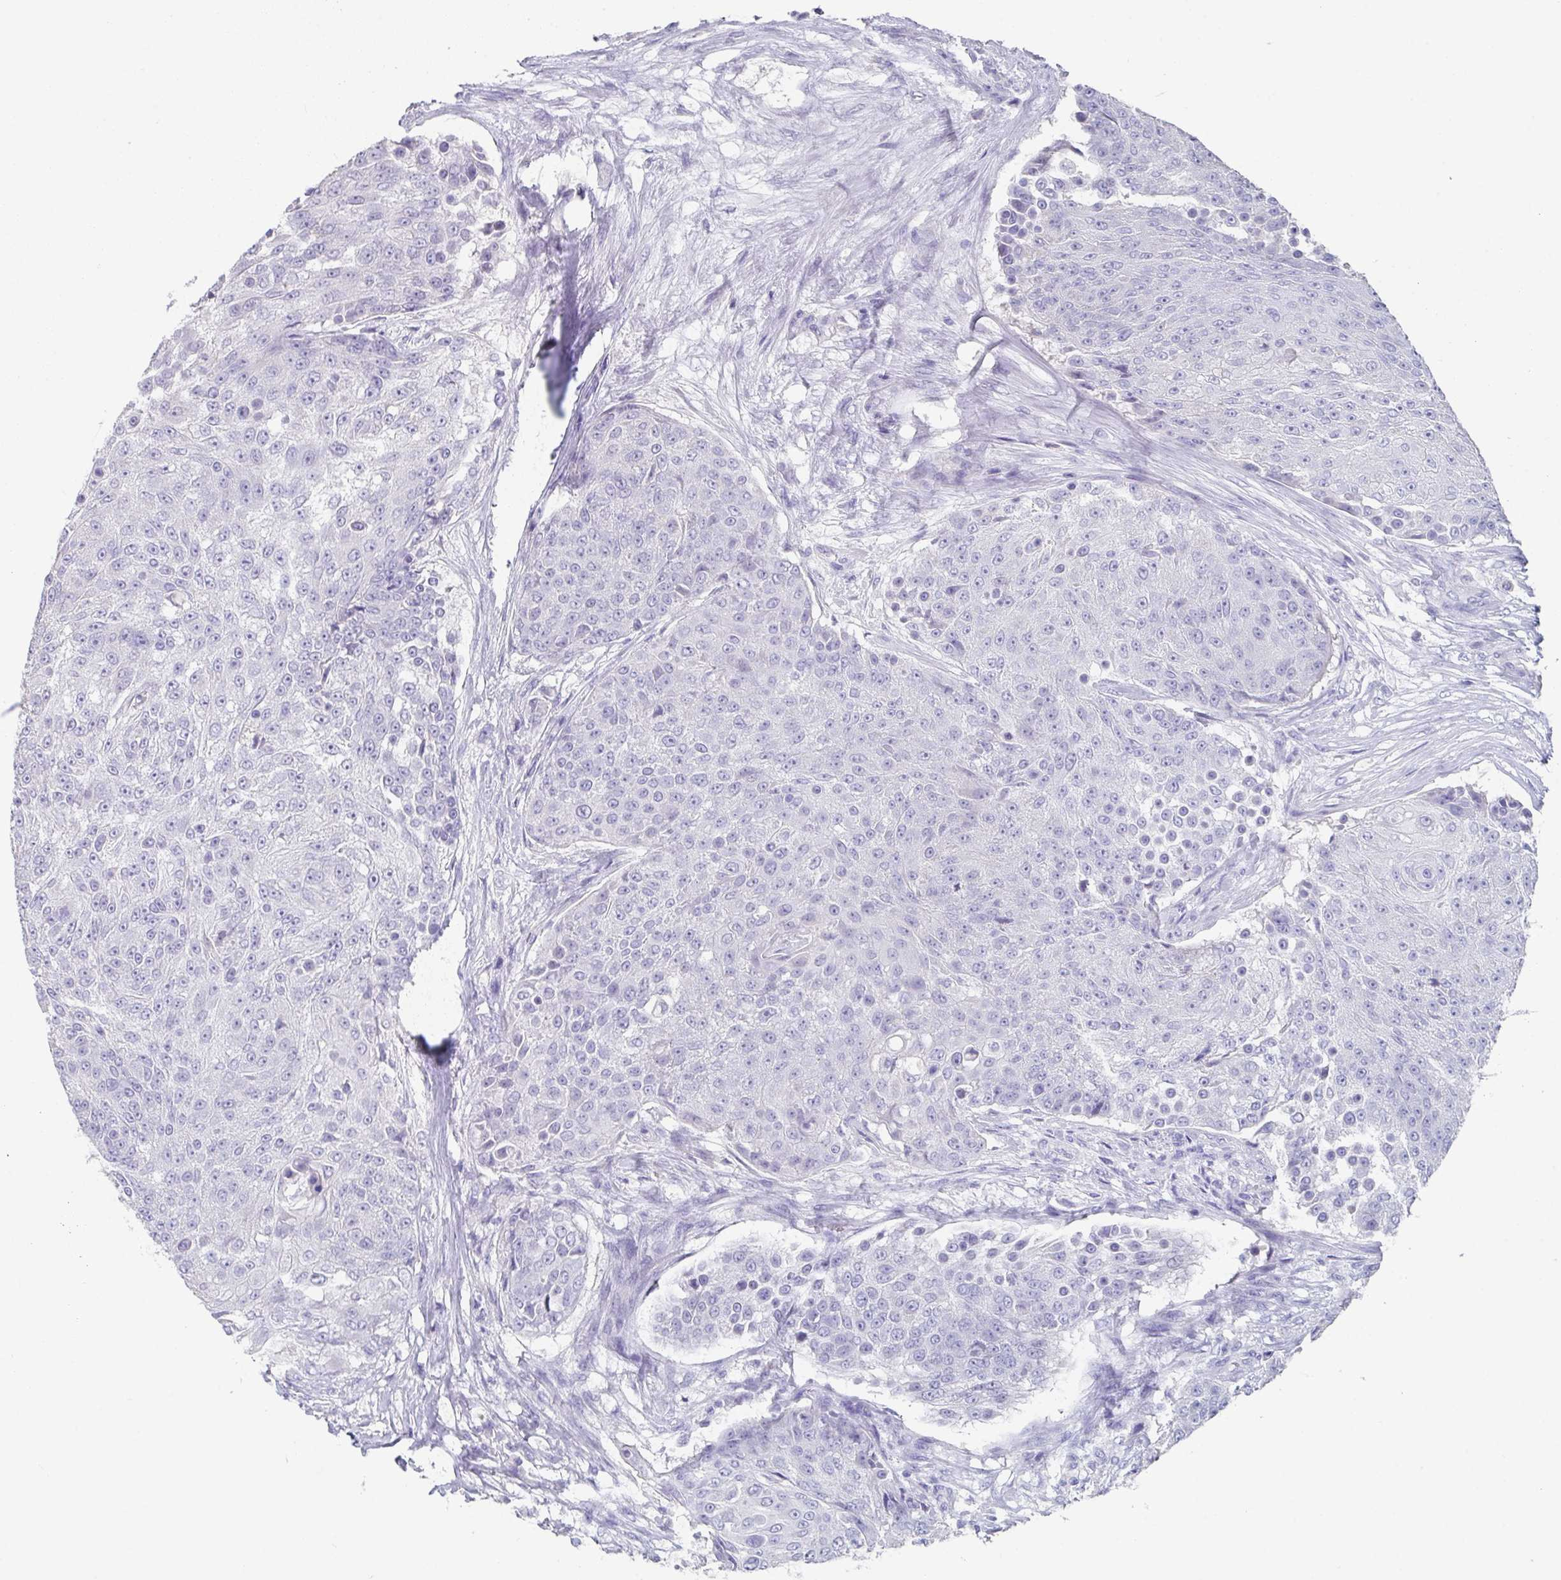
{"staining": {"intensity": "negative", "quantity": "none", "location": "none"}, "tissue": "urothelial cancer", "cell_type": "Tumor cells", "image_type": "cancer", "snomed": [{"axis": "morphology", "description": "Urothelial carcinoma, High grade"}, {"axis": "topography", "description": "Urinary bladder"}], "caption": "High power microscopy photomicrograph of an IHC photomicrograph of urothelial cancer, revealing no significant staining in tumor cells. (DAB immunohistochemistry with hematoxylin counter stain).", "gene": "SLC44A4", "patient": {"sex": "female", "age": 63}}